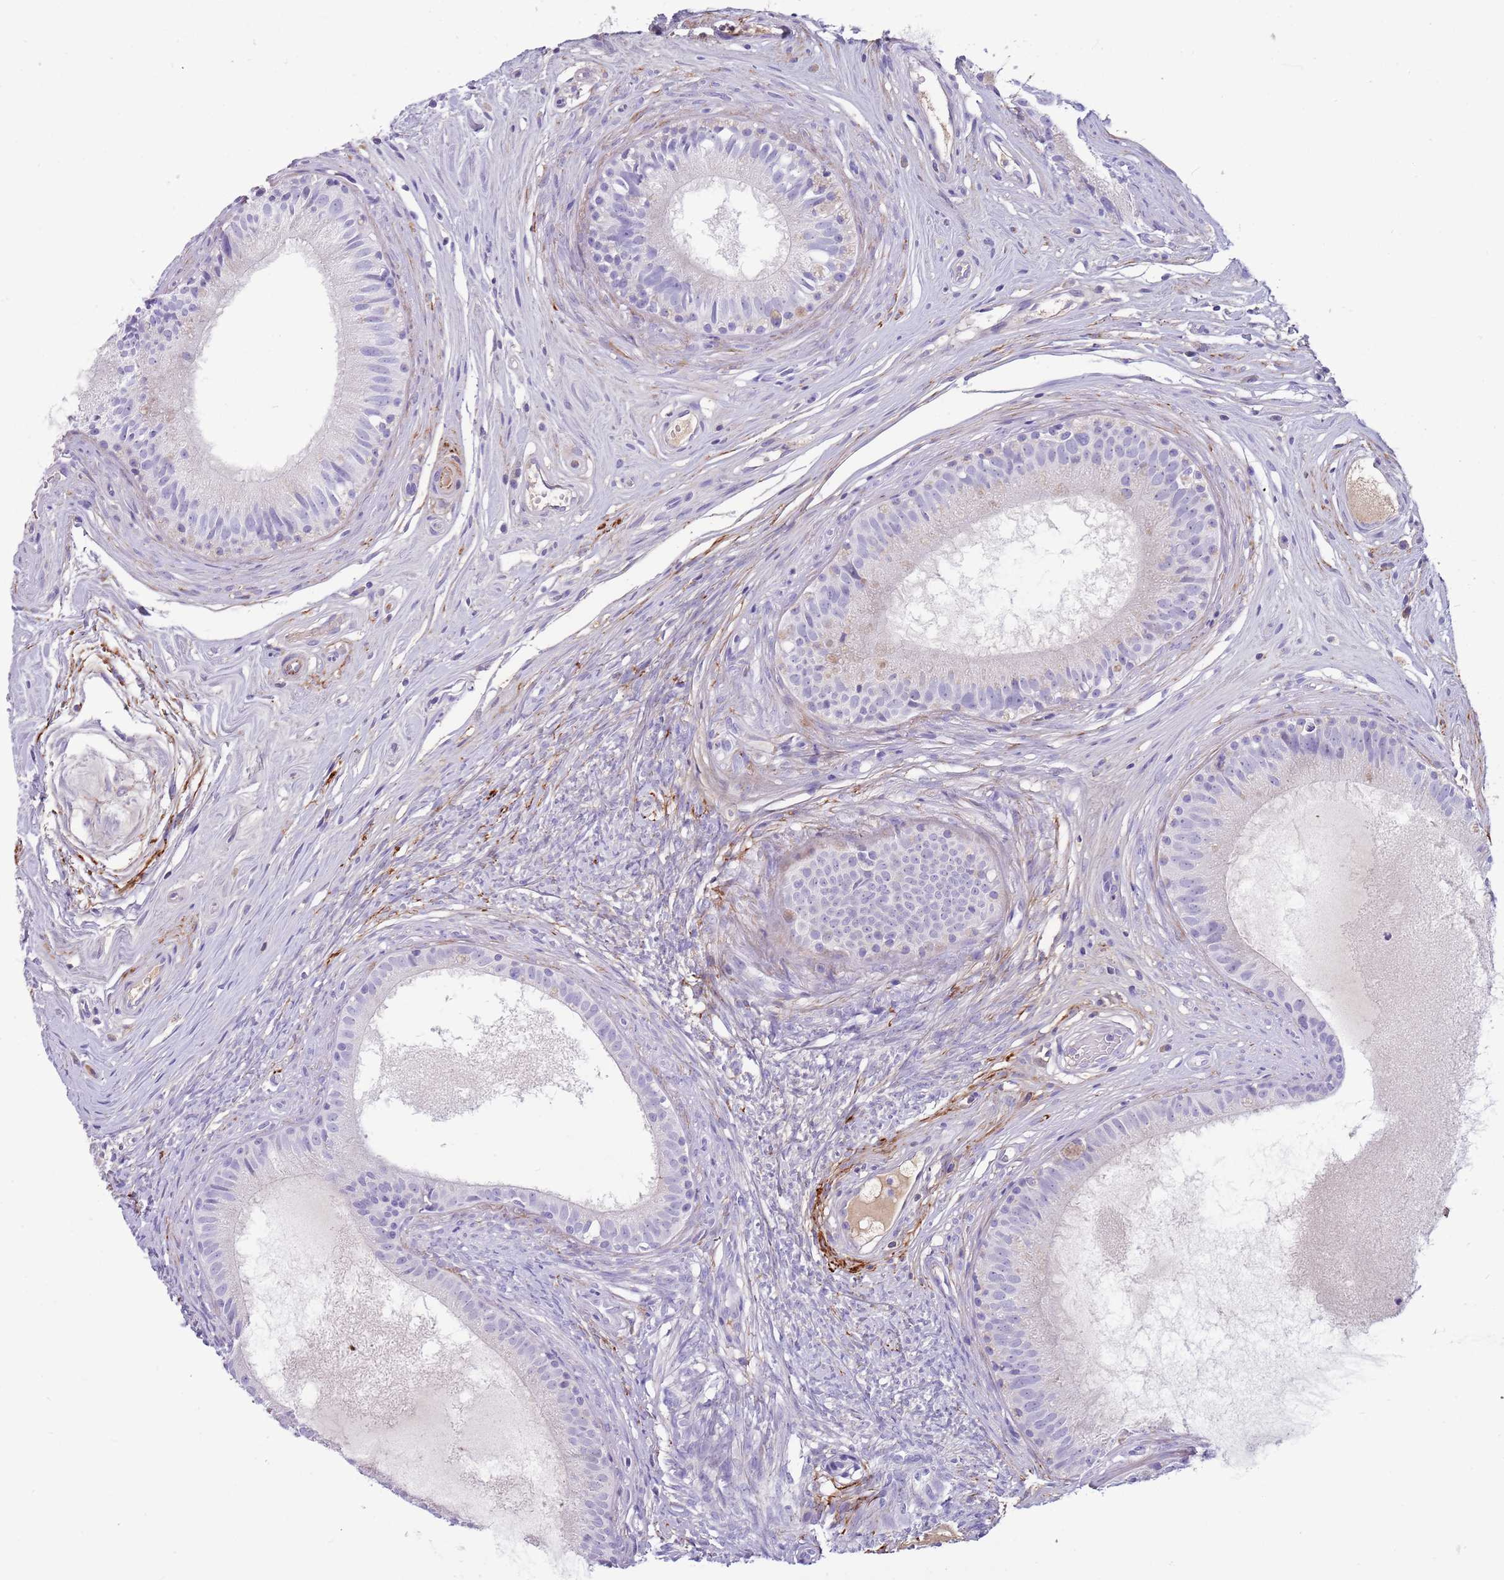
{"staining": {"intensity": "negative", "quantity": "none", "location": "none"}, "tissue": "epididymis", "cell_type": "Glandular cells", "image_type": "normal", "snomed": [{"axis": "morphology", "description": "Normal tissue, NOS"}, {"axis": "topography", "description": "Epididymis"}], "caption": "Immunohistochemistry image of unremarkable human epididymis stained for a protein (brown), which exhibits no expression in glandular cells.", "gene": "LEPROTL1", "patient": {"sex": "male", "age": 74}}